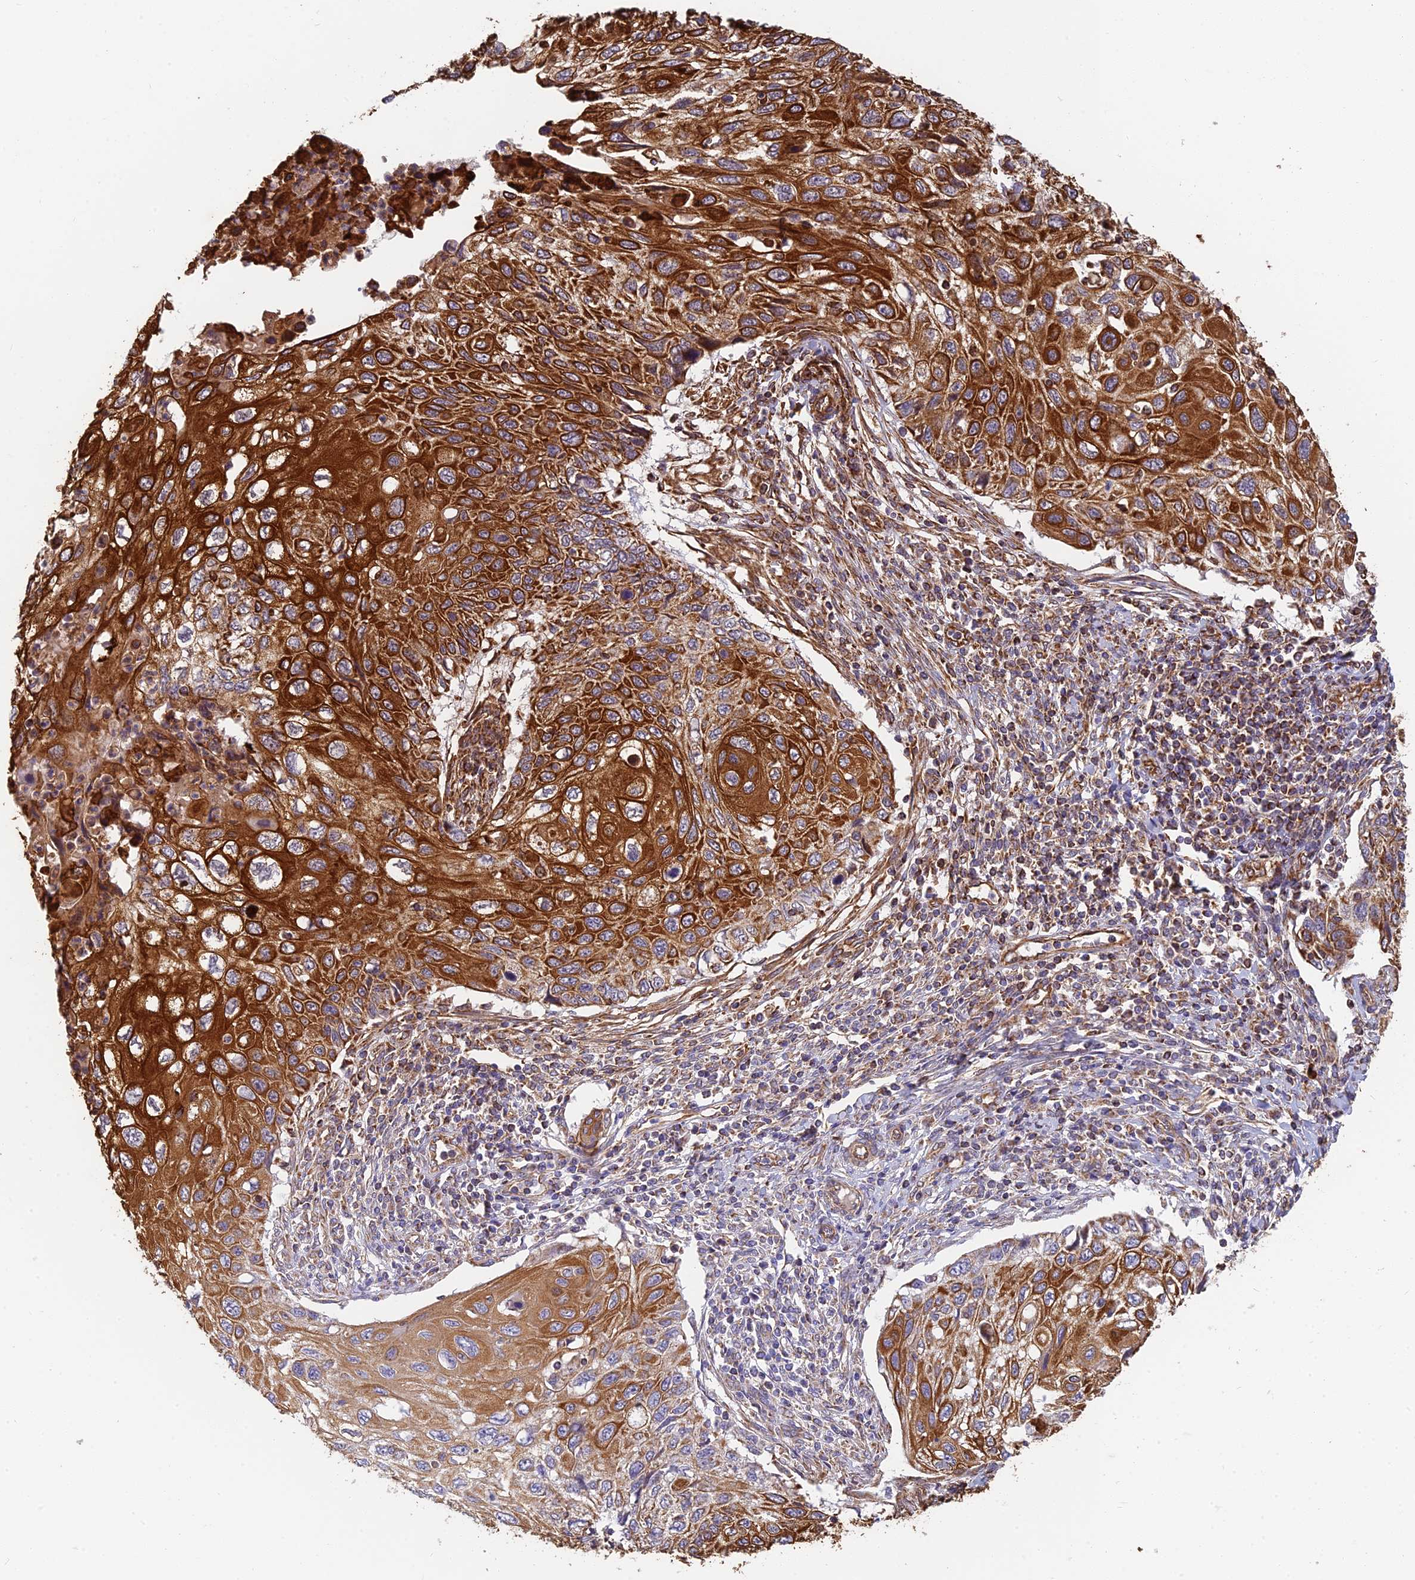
{"staining": {"intensity": "strong", "quantity": ">75%", "location": "cytoplasmic/membranous"}, "tissue": "cervical cancer", "cell_type": "Tumor cells", "image_type": "cancer", "snomed": [{"axis": "morphology", "description": "Squamous cell carcinoma, NOS"}, {"axis": "topography", "description": "Cervix"}], "caption": "An immunohistochemistry image of tumor tissue is shown. Protein staining in brown labels strong cytoplasmic/membranous positivity in squamous cell carcinoma (cervical) within tumor cells. (Brightfield microscopy of DAB IHC at high magnification).", "gene": "DSTYK", "patient": {"sex": "female", "age": 70}}